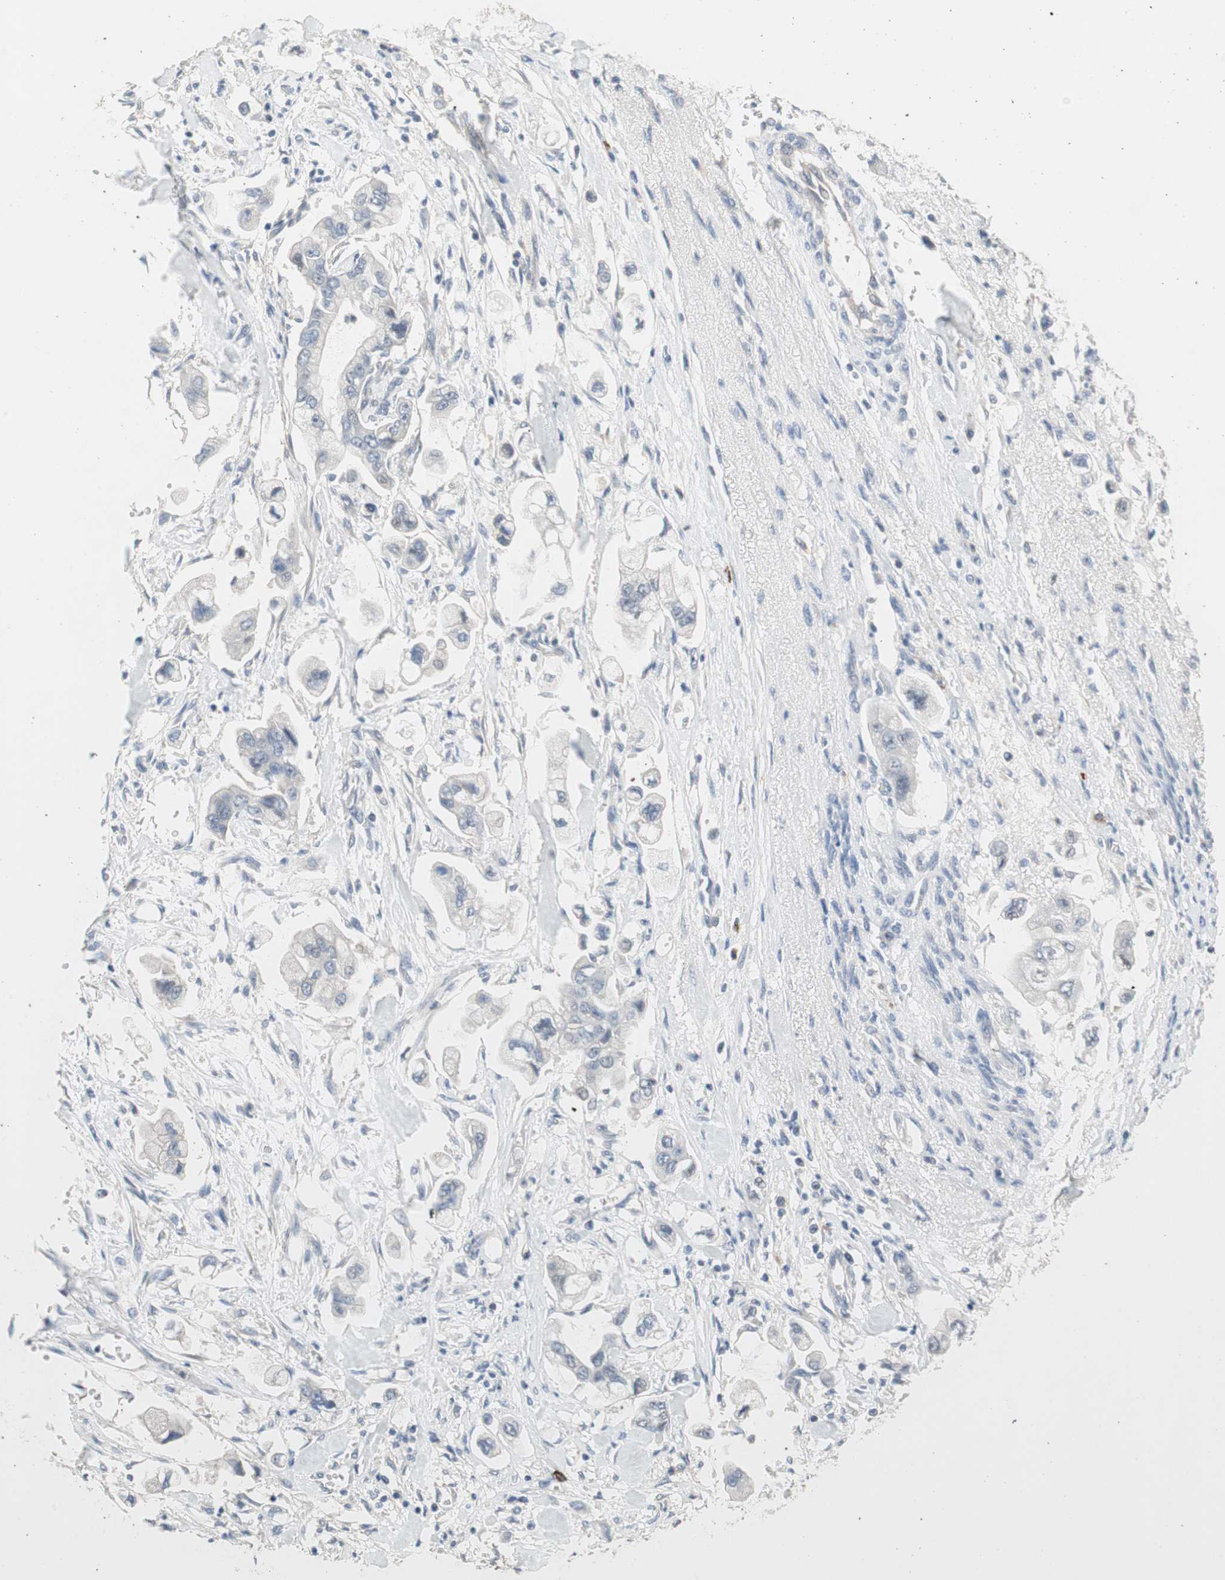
{"staining": {"intensity": "negative", "quantity": "none", "location": "none"}, "tissue": "stomach cancer", "cell_type": "Tumor cells", "image_type": "cancer", "snomed": [{"axis": "morphology", "description": "Adenocarcinoma, NOS"}, {"axis": "topography", "description": "Stomach"}], "caption": "Protein analysis of adenocarcinoma (stomach) displays no significant staining in tumor cells. Brightfield microscopy of immunohistochemistry stained with DAB (brown) and hematoxylin (blue), captured at high magnification.", "gene": "PDZK1", "patient": {"sex": "male", "age": 62}}